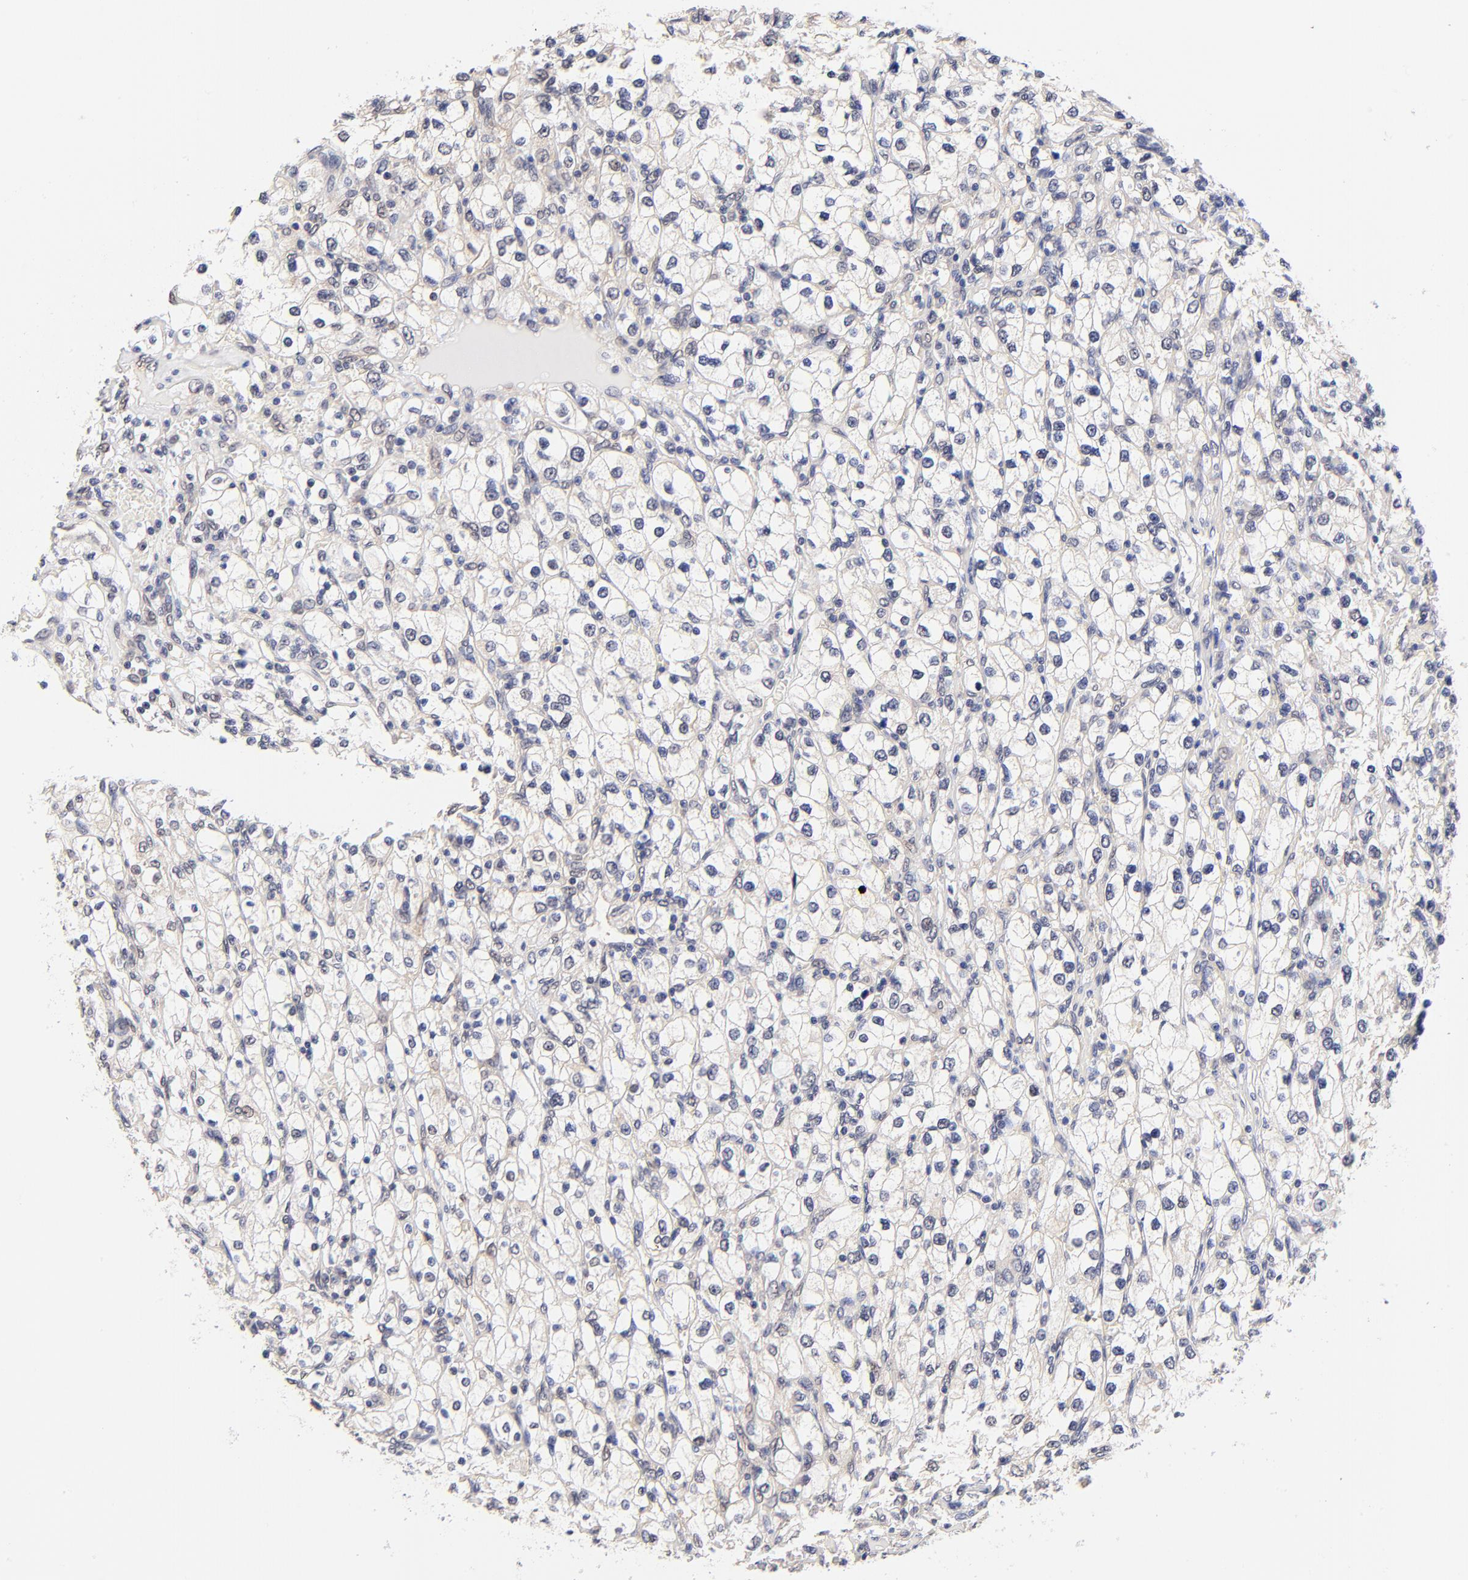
{"staining": {"intensity": "negative", "quantity": "none", "location": "none"}, "tissue": "renal cancer", "cell_type": "Tumor cells", "image_type": "cancer", "snomed": [{"axis": "morphology", "description": "Adenocarcinoma, NOS"}, {"axis": "topography", "description": "Kidney"}], "caption": "Image shows no protein positivity in tumor cells of renal cancer tissue.", "gene": "TXNL1", "patient": {"sex": "female", "age": 62}}